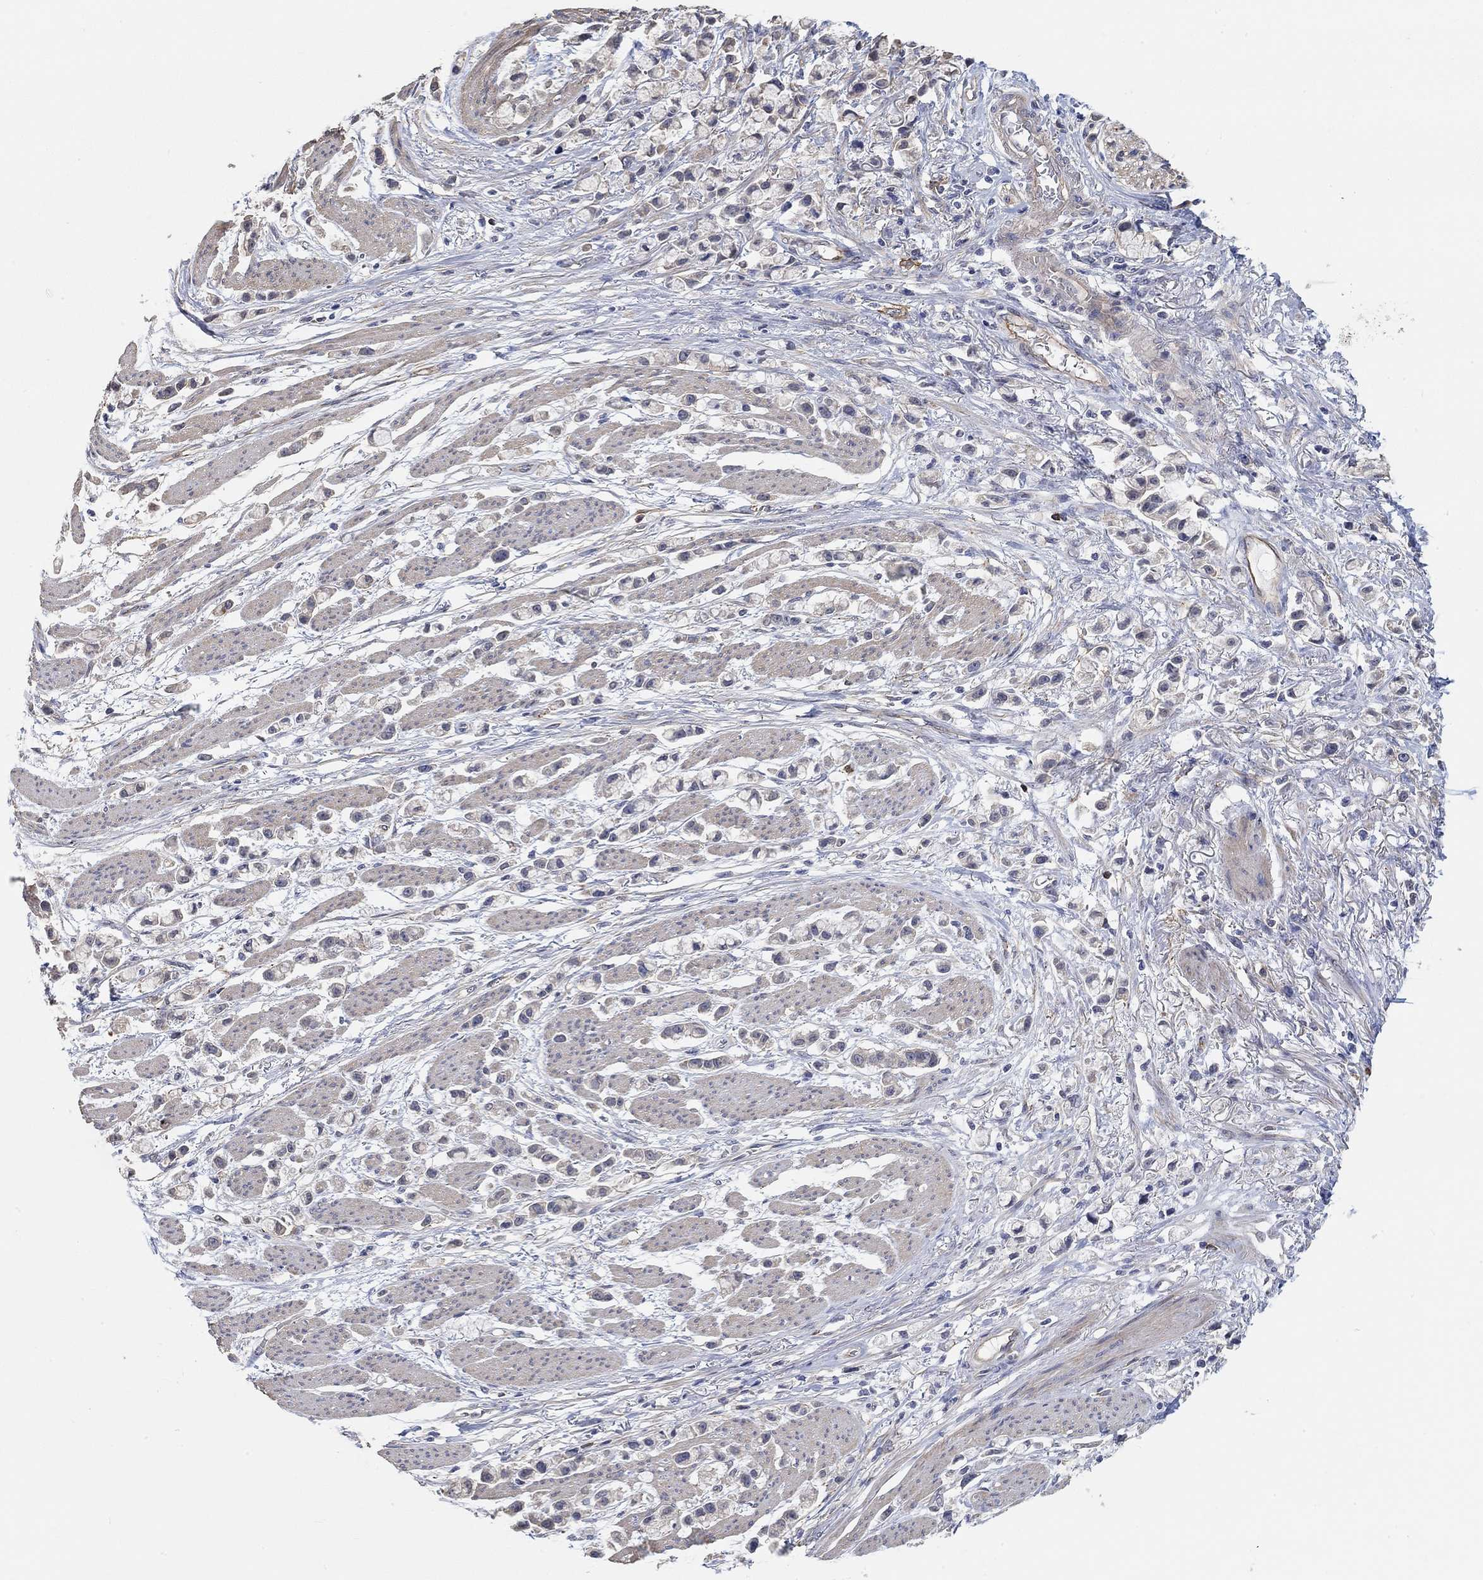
{"staining": {"intensity": "negative", "quantity": "none", "location": "none"}, "tissue": "stomach cancer", "cell_type": "Tumor cells", "image_type": "cancer", "snomed": [{"axis": "morphology", "description": "Adenocarcinoma, NOS"}, {"axis": "topography", "description": "Stomach"}], "caption": "Histopathology image shows no significant protein staining in tumor cells of stomach adenocarcinoma.", "gene": "SYT16", "patient": {"sex": "female", "age": 81}}